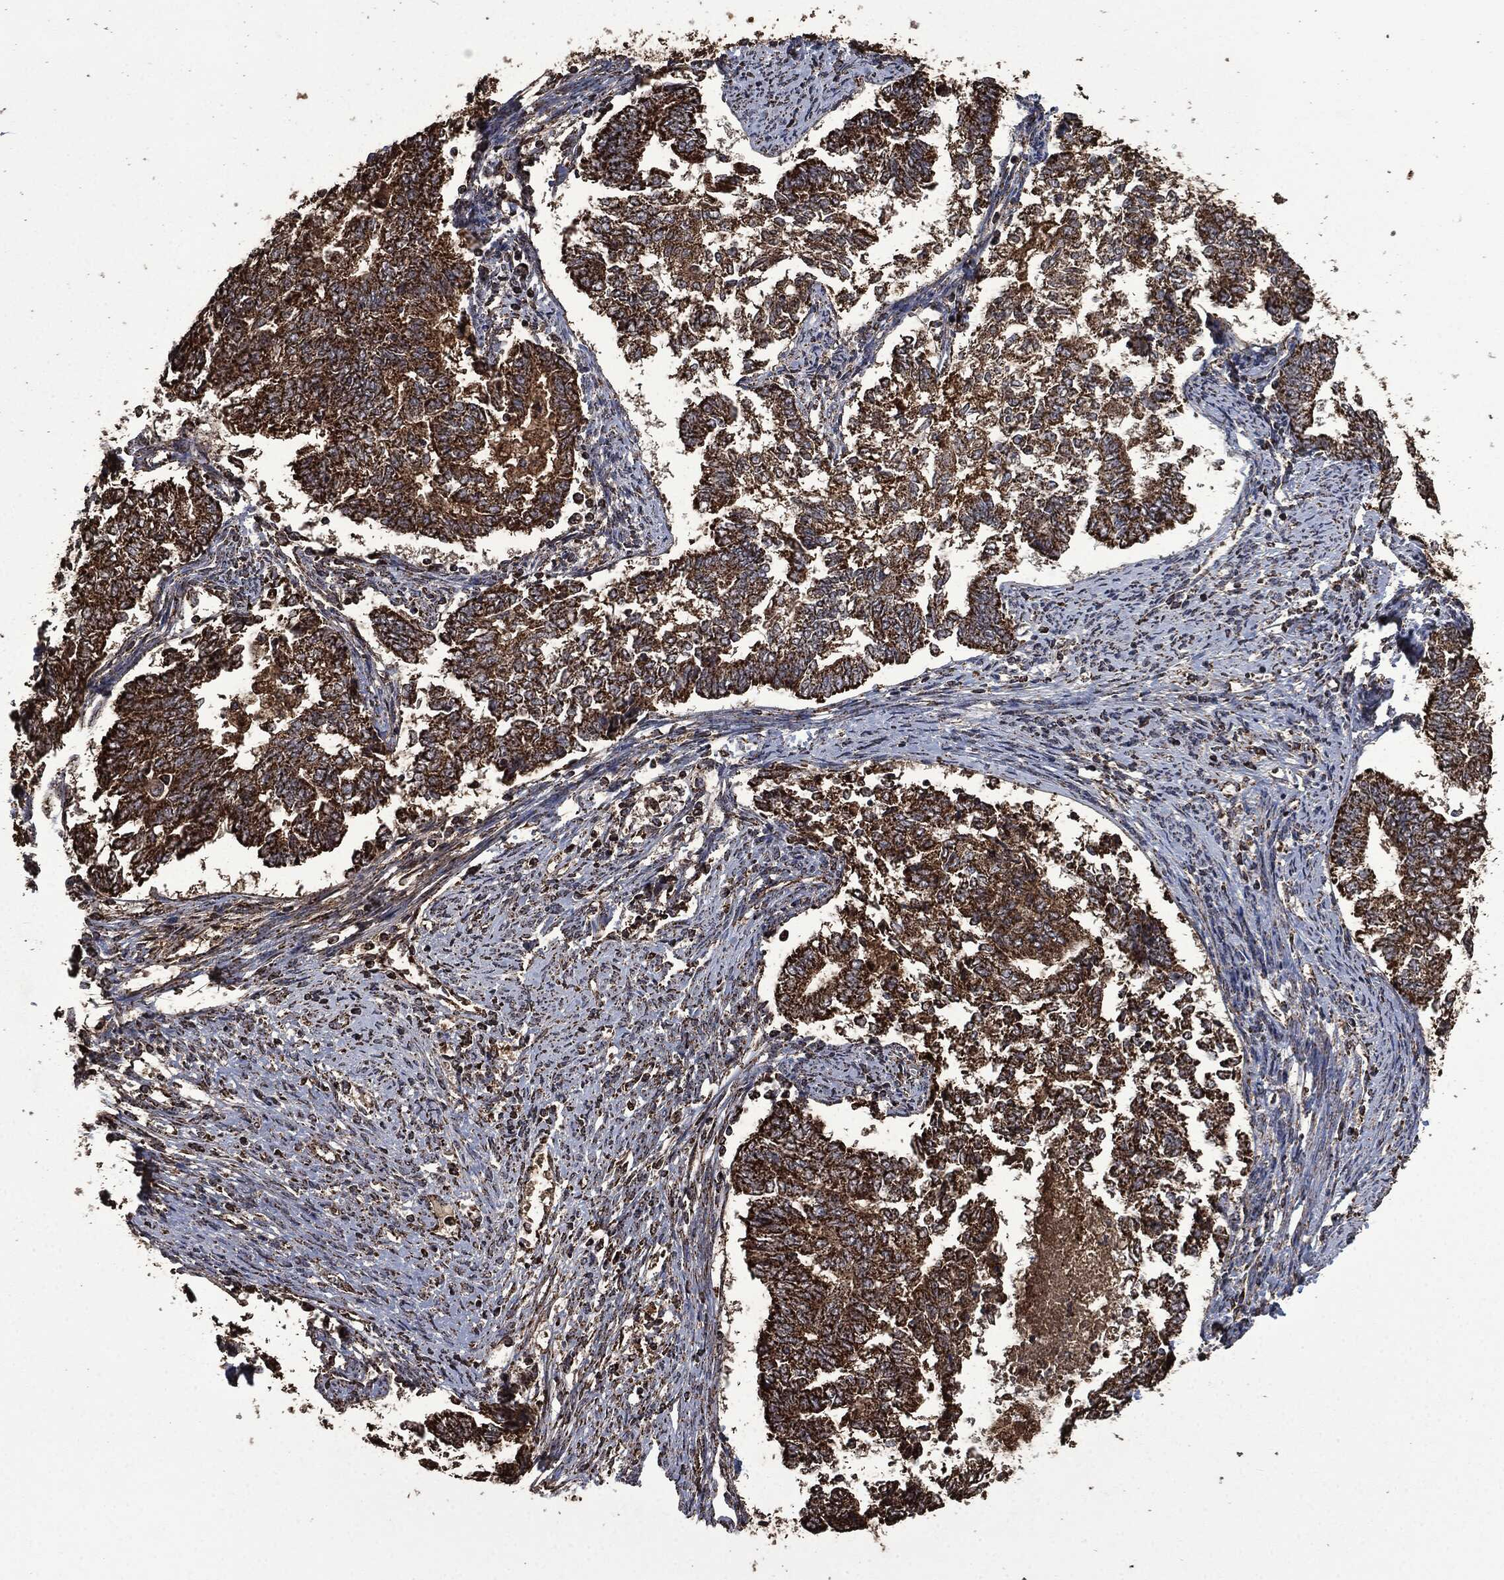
{"staining": {"intensity": "strong", "quantity": ">75%", "location": "cytoplasmic/membranous"}, "tissue": "endometrial cancer", "cell_type": "Tumor cells", "image_type": "cancer", "snomed": [{"axis": "morphology", "description": "Adenocarcinoma, NOS"}, {"axis": "topography", "description": "Endometrium"}], "caption": "This image displays immunohistochemistry staining of human adenocarcinoma (endometrial), with high strong cytoplasmic/membranous positivity in about >75% of tumor cells.", "gene": "LIG3", "patient": {"sex": "female", "age": 65}}